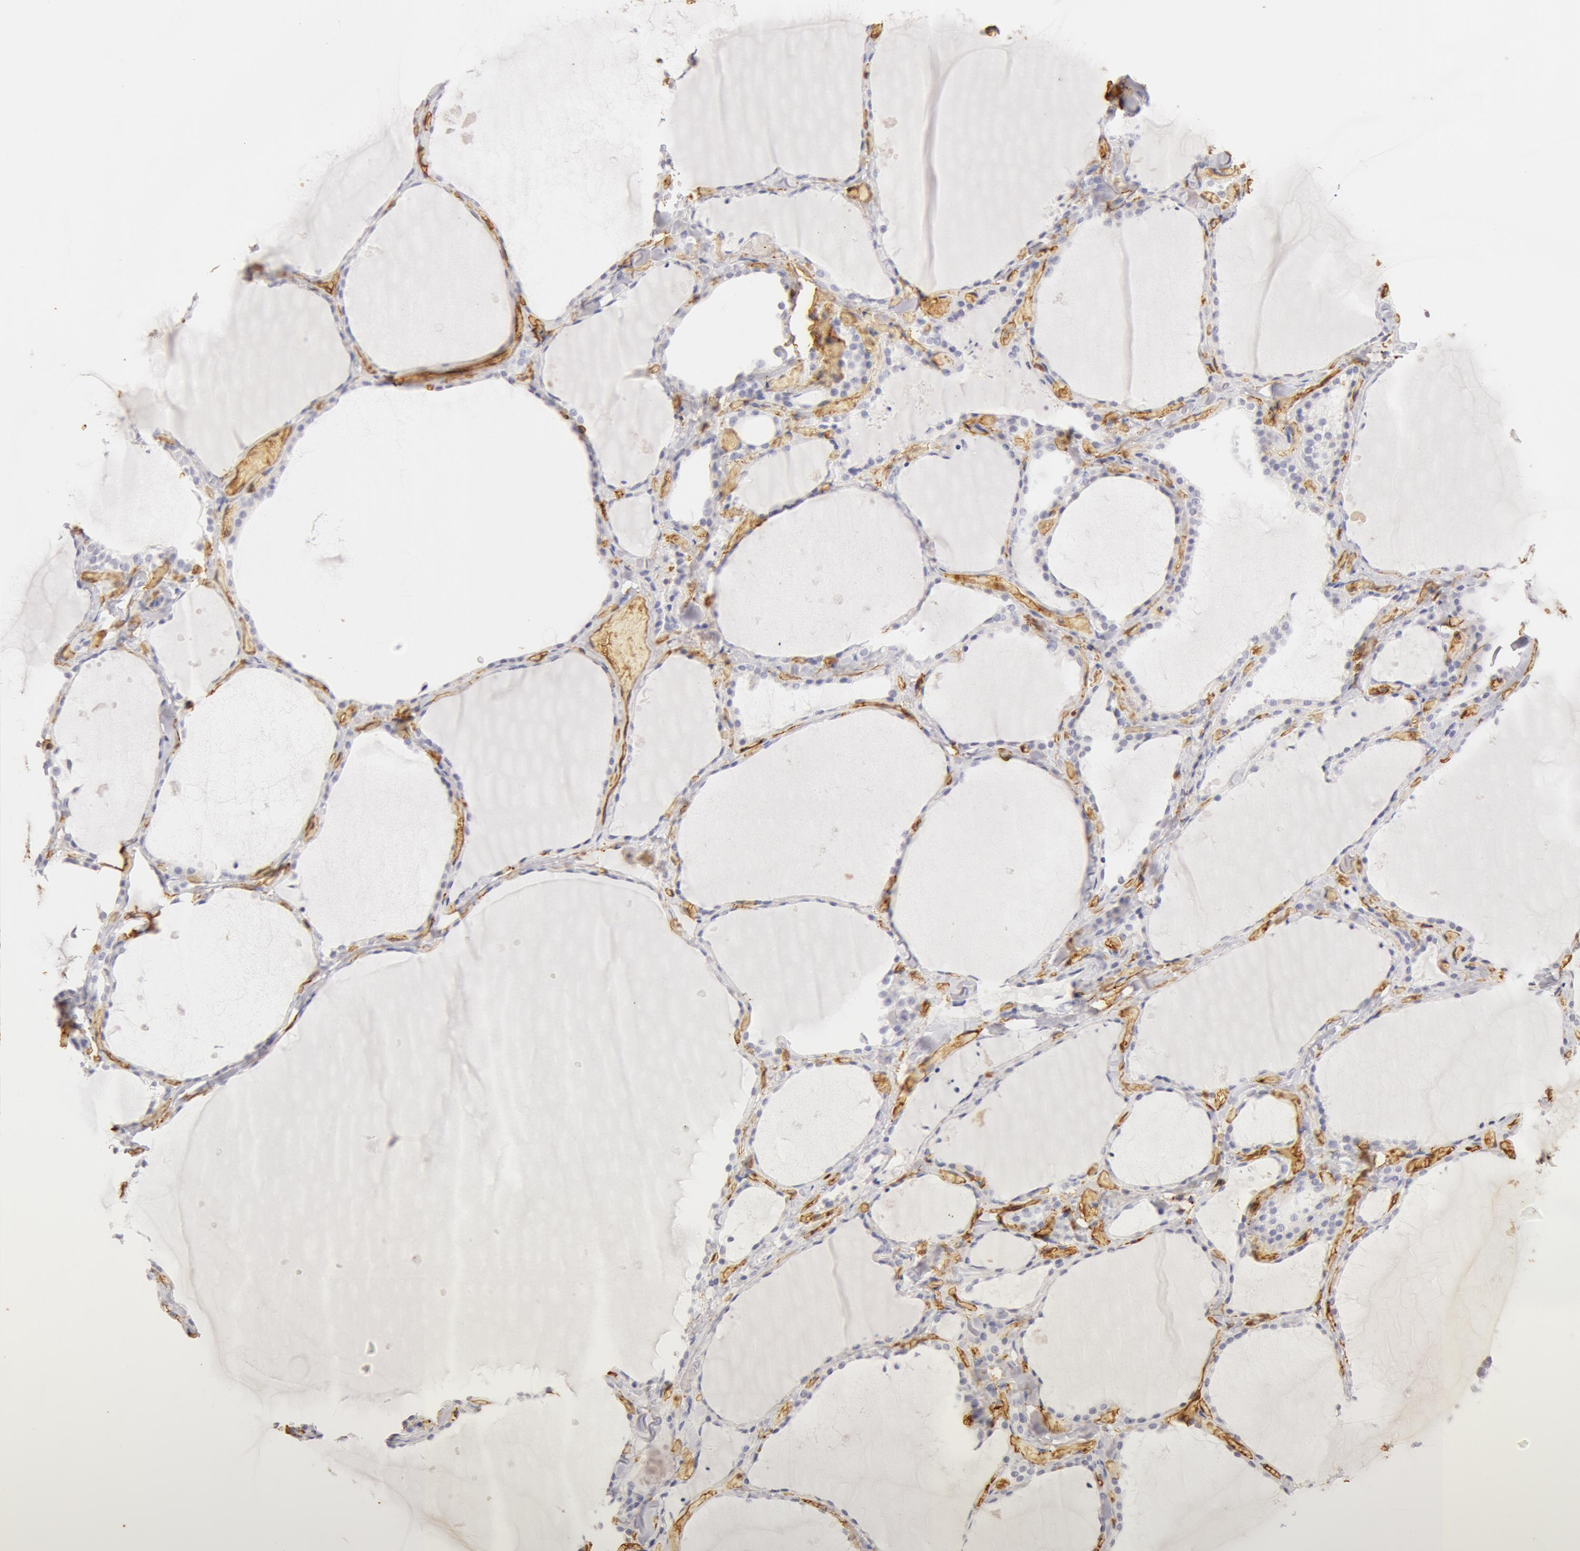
{"staining": {"intensity": "negative", "quantity": "none", "location": "none"}, "tissue": "thyroid gland", "cell_type": "Glandular cells", "image_type": "normal", "snomed": [{"axis": "morphology", "description": "Normal tissue, NOS"}, {"axis": "topography", "description": "Thyroid gland"}], "caption": "An immunohistochemistry (IHC) image of benign thyroid gland is shown. There is no staining in glandular cells of thyroid gland. (Stains: DAB immunohistochemistry with hematoxylin counter stain, Microscopy: brightfield microscopy at high magnification).", "gene": "AQP1", "patient": {"sex": "male", "age": 34}}